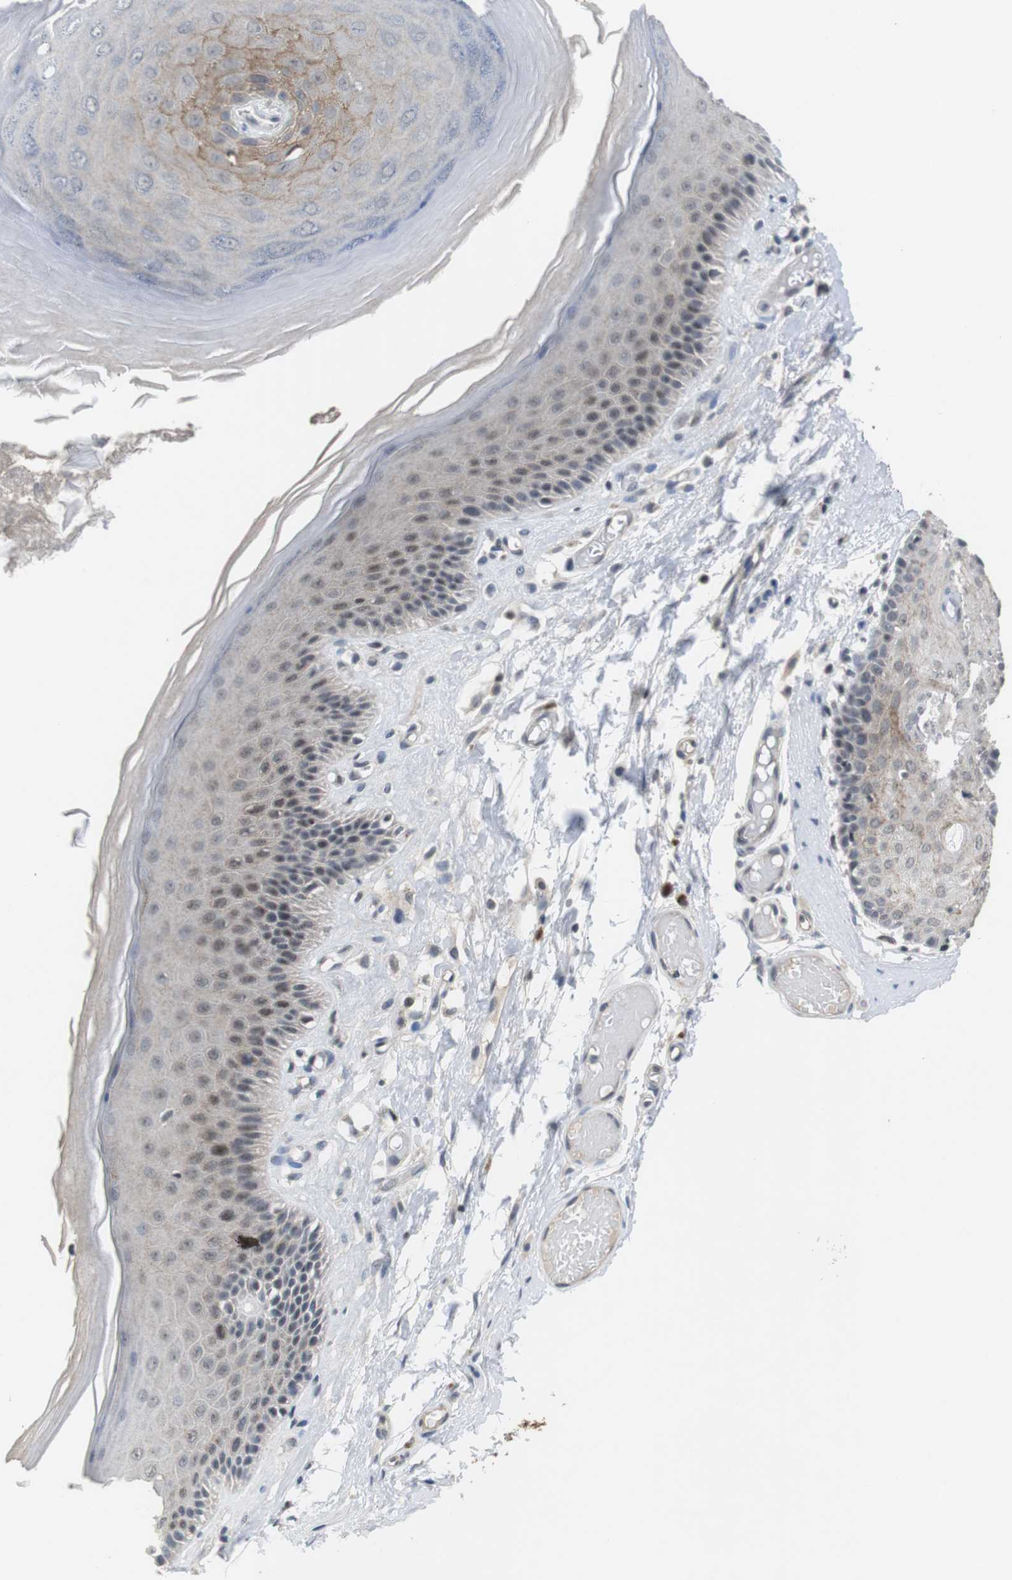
{"staining": {"intensity": "moderate", "quantity": "<25%", "location": "cytoplasmic/membranous,nuclear"}, "tissue": "skin", "cell_type": "Epidermal cells", "image_type": "normal", "snomed": [{"axis": "morphology", "description": "Normal tissue, NOS"}, {"axis": "topography", "description": "Vulva"}], "caption": "Immunohistochemical staining of unremarkable skin shows low levels of moderate cytoplasmic/membranous,nuclear staining in approximately <25% of epidermal cells. Using DAB (3,3'-diaminobenzidine) (brown) and hematoxylin (blue) stains, captured at high magnification using brightfield microscopy.", "gene": "NECTIN1", "patient": {"sex": "female", "age": 73}}